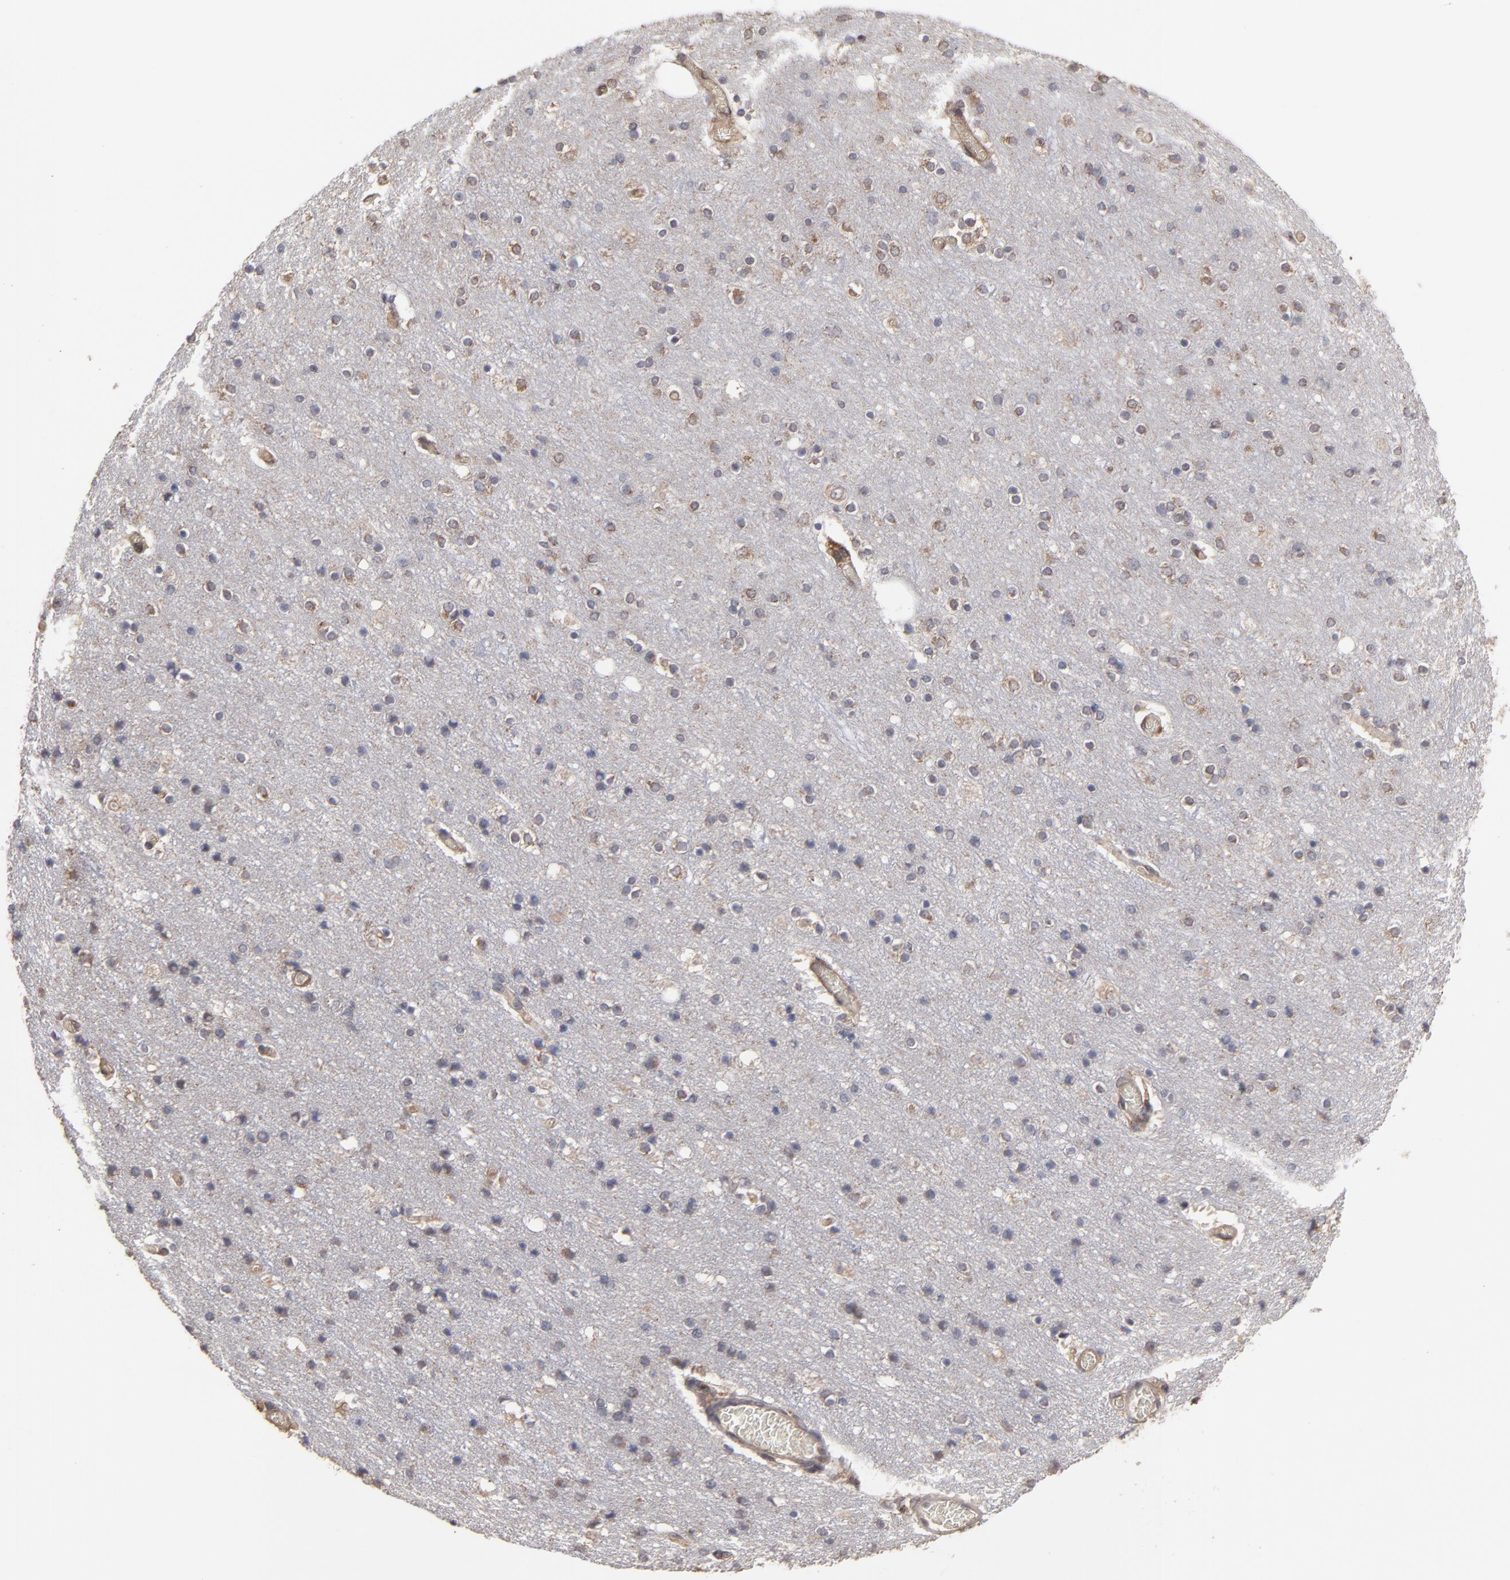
{"staining": {"intensity": "negative", "quantity": "none", "location": "none"}, "tissue": "cerebral cortex", "cell_type": "Endothelial cells", "image_type": "normal", "snomed": [{"axis": "morphology", "description": "Normal tissue, NOS"}, {"axis": "topography", "description": "Cerebral cortex"}], "caption": "High power microscopy photomicrograph of an immunohistochemistry histopathology image of normal cerebral cortex, revealing no significant expression in endothelial cells. (DAB (3,3'-diaminobenzidine) immunohistochemistry (IHC) with hematoxylin counter stain).", "gene": "RO60", "patient": {"sex": "female", "age": 54}}